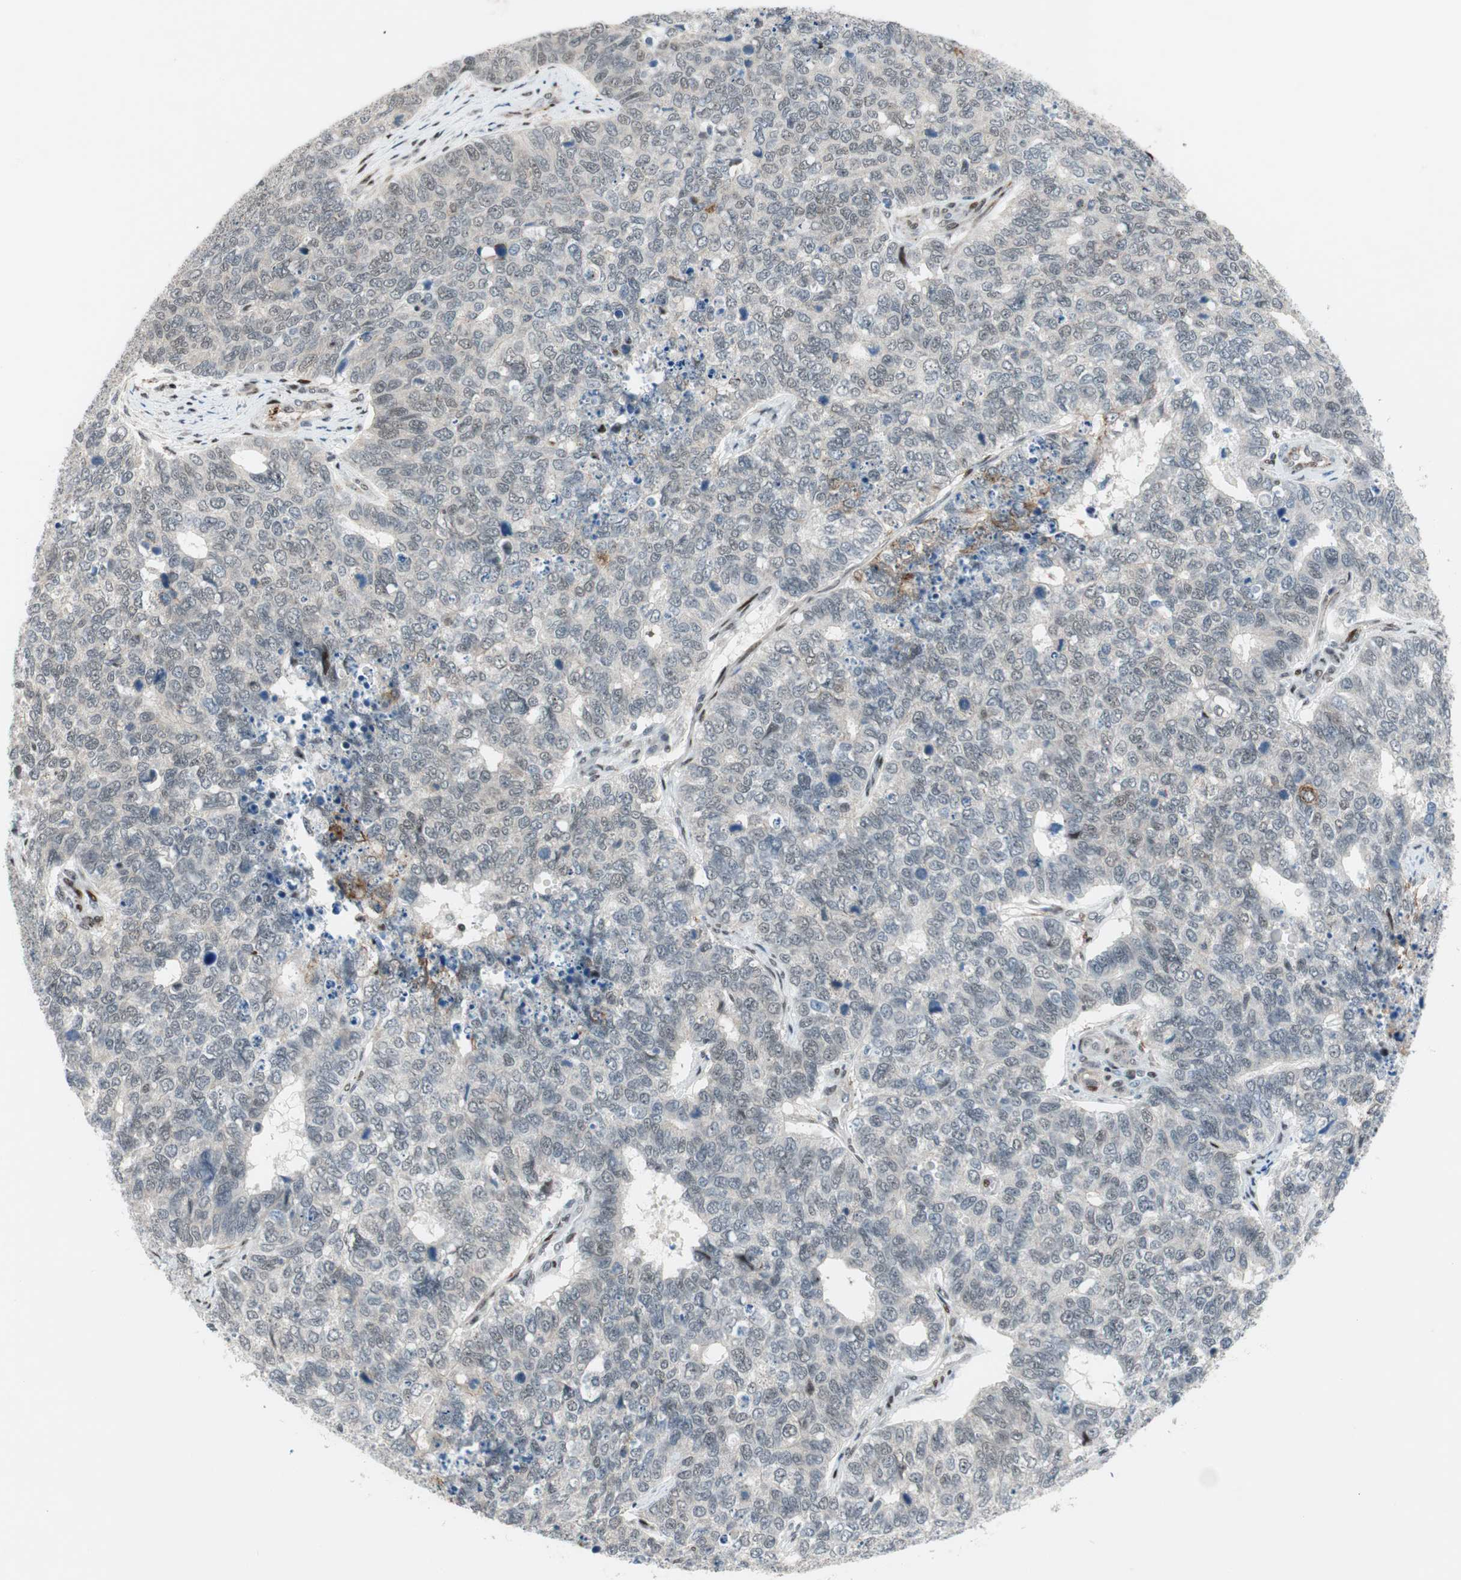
{"staining": {"intensity": "weak", "quantity": "<25%", "location": "nuclear"}, "tissue": "cervical cancer", "cell_type": "Tumor cells", "image_type": "cancer", "snomed": [{"axis": "morphology", "description": "Squamous cell carcinoma, NOS"}, {"axis": "topography", "description": "Cervix"}], "caption": "Tumor cells are negative for brown protein staining in squamous cell carcinoma (cervical).", "gene": "FBXO44", "patient": {"sex": "female", "age": 63}}